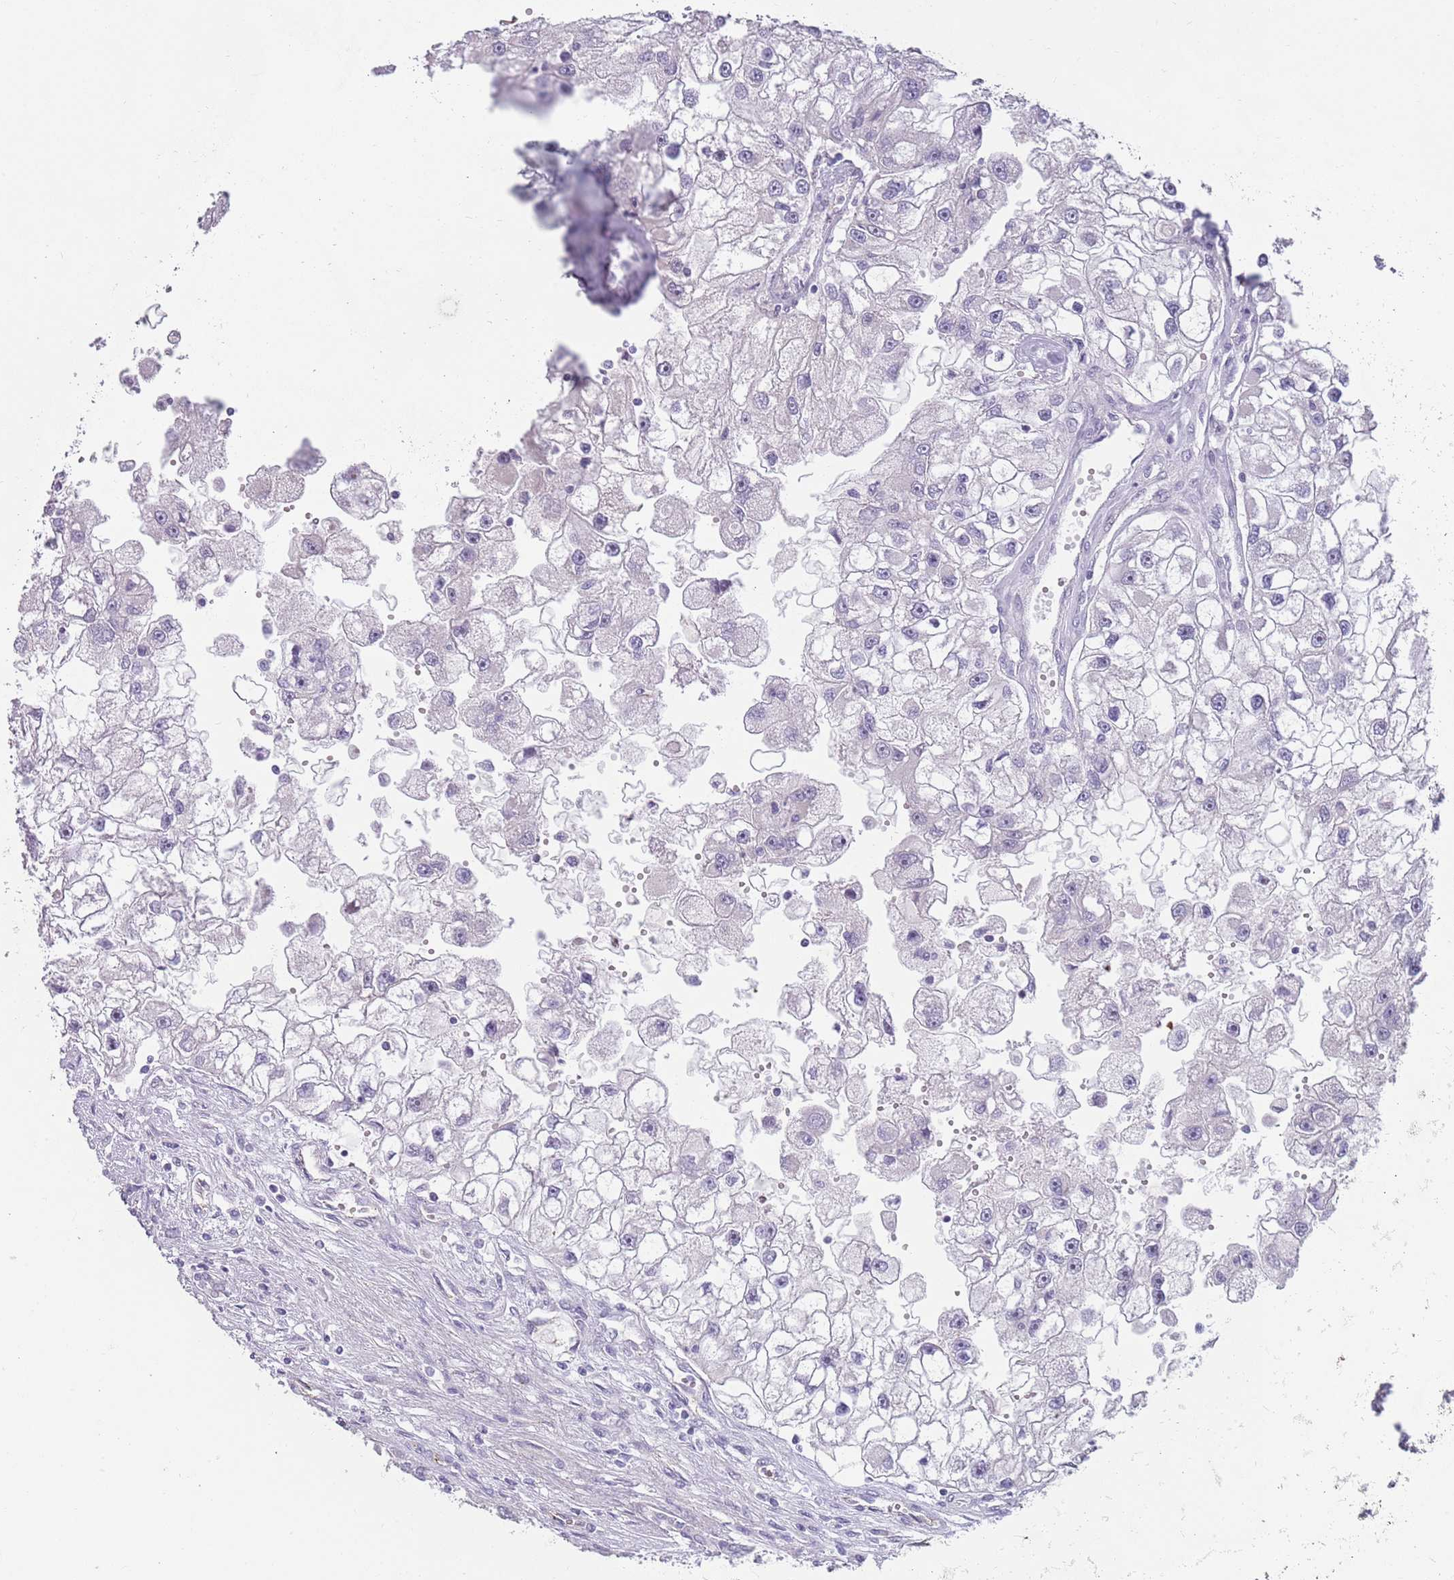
{"staining": {"intensity": "negative", "quantity": "none", "location": "none"}, "tissue": "renal cancer", "cell_type": "Tumor cells", "image_type": "cancer", "snomed": [{"axis": "morphology", "description": "Adenocarcinoma, NOS"}, {"axis": "topography", "description": "Kidney"}], "caption": "A histopathology image of human renal adenocarcinoma is negative for staining in tumor cells.", "gene": "LDHD", "patient": {"sex": "male", "age": 63}}